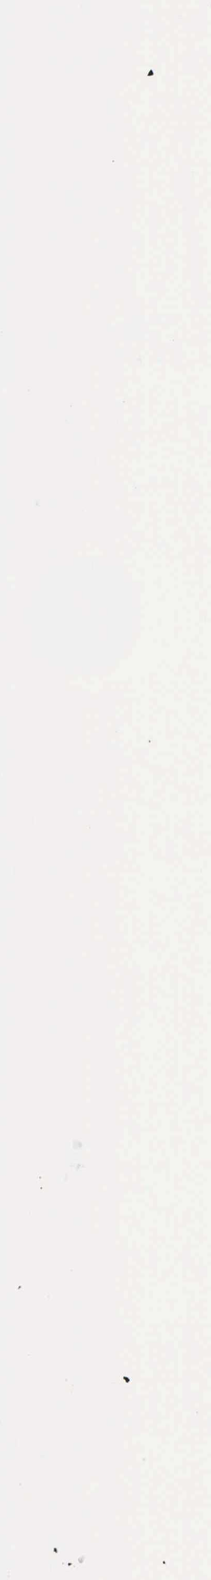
{"staining": {"intensity": "moderate", "quantity": ">75%", "location": "nuclear"}, "tissue": "endometrial cancer", "cell_type": "Tumor cells", "image_type": "cancer", "snomed": [{"axis": "morphology", "description": "Adenocarcinoma, NOS"}, {"axis": "topography", "description": "Endometrium"}], "caption": "An immunohistochemistry (IHC) histopathology image of neoplastic tissue is shown. Protein staining in brown labels moderate nuclear positivity in adenocarcinoma (endometrial) within tumor cells.", "gene": "FAM47A", "patient": {"sex": "female", "age": 79}}